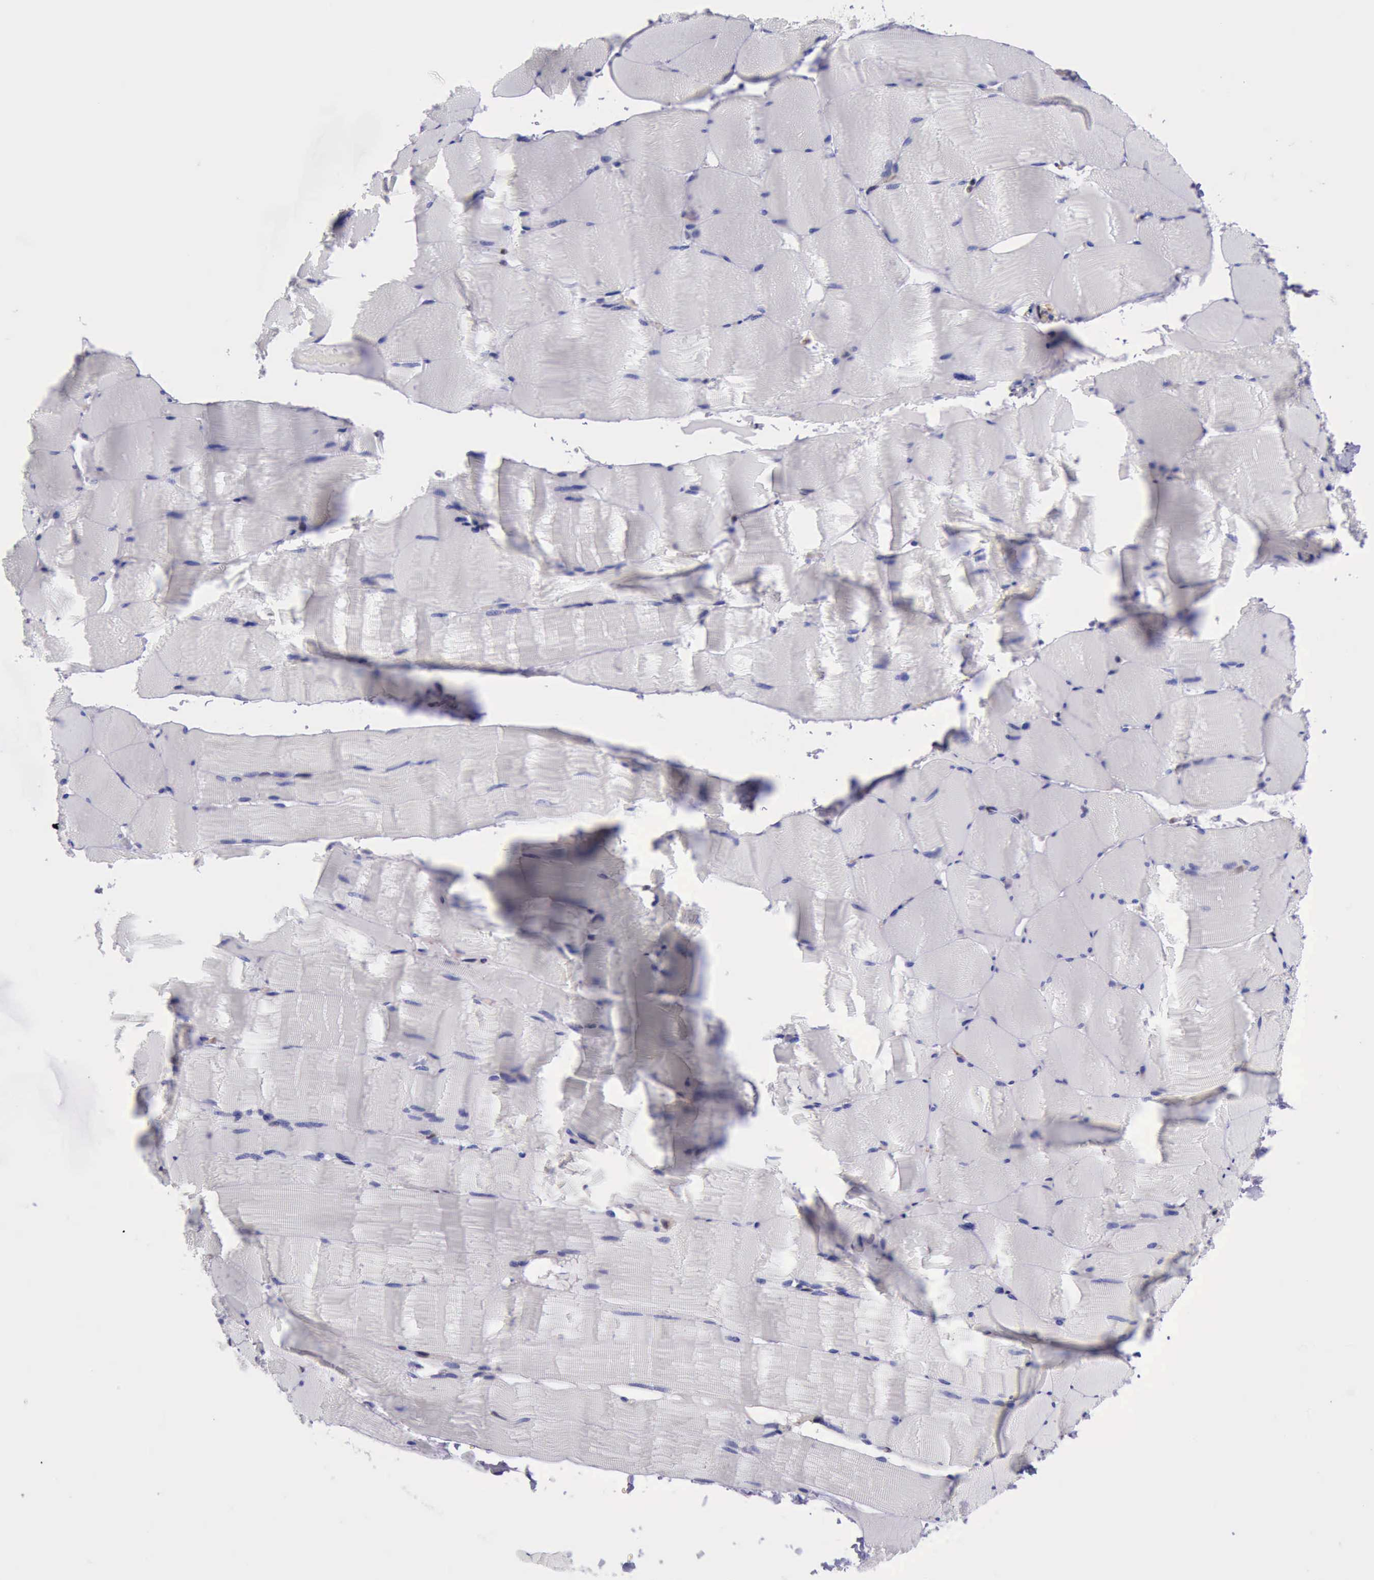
{"staining": {"intensity": "negative", "quantity": "none", "location": "none"}, "tissue": "skeletal muscle", "cell_type": "Myocytes", "image_type": "normal", "snomed": [{"axis": "morphology", "description": "Normal tissue, NOS"}, {"axis": "topography", "description": "Skeletal muscle"}], "caption": "A high-resolution micrograph shows immunohistochemistry staining of benign skeletal muscle, which displays no significant positivity in myocytes. The staining is performed using DAB (3,3'-diaminobenzidine) brown chromogen with nuclei counter-stained in using hematoxylin.", "gene": "TYMP", "patient": {"sex": "male", "age": 62}}